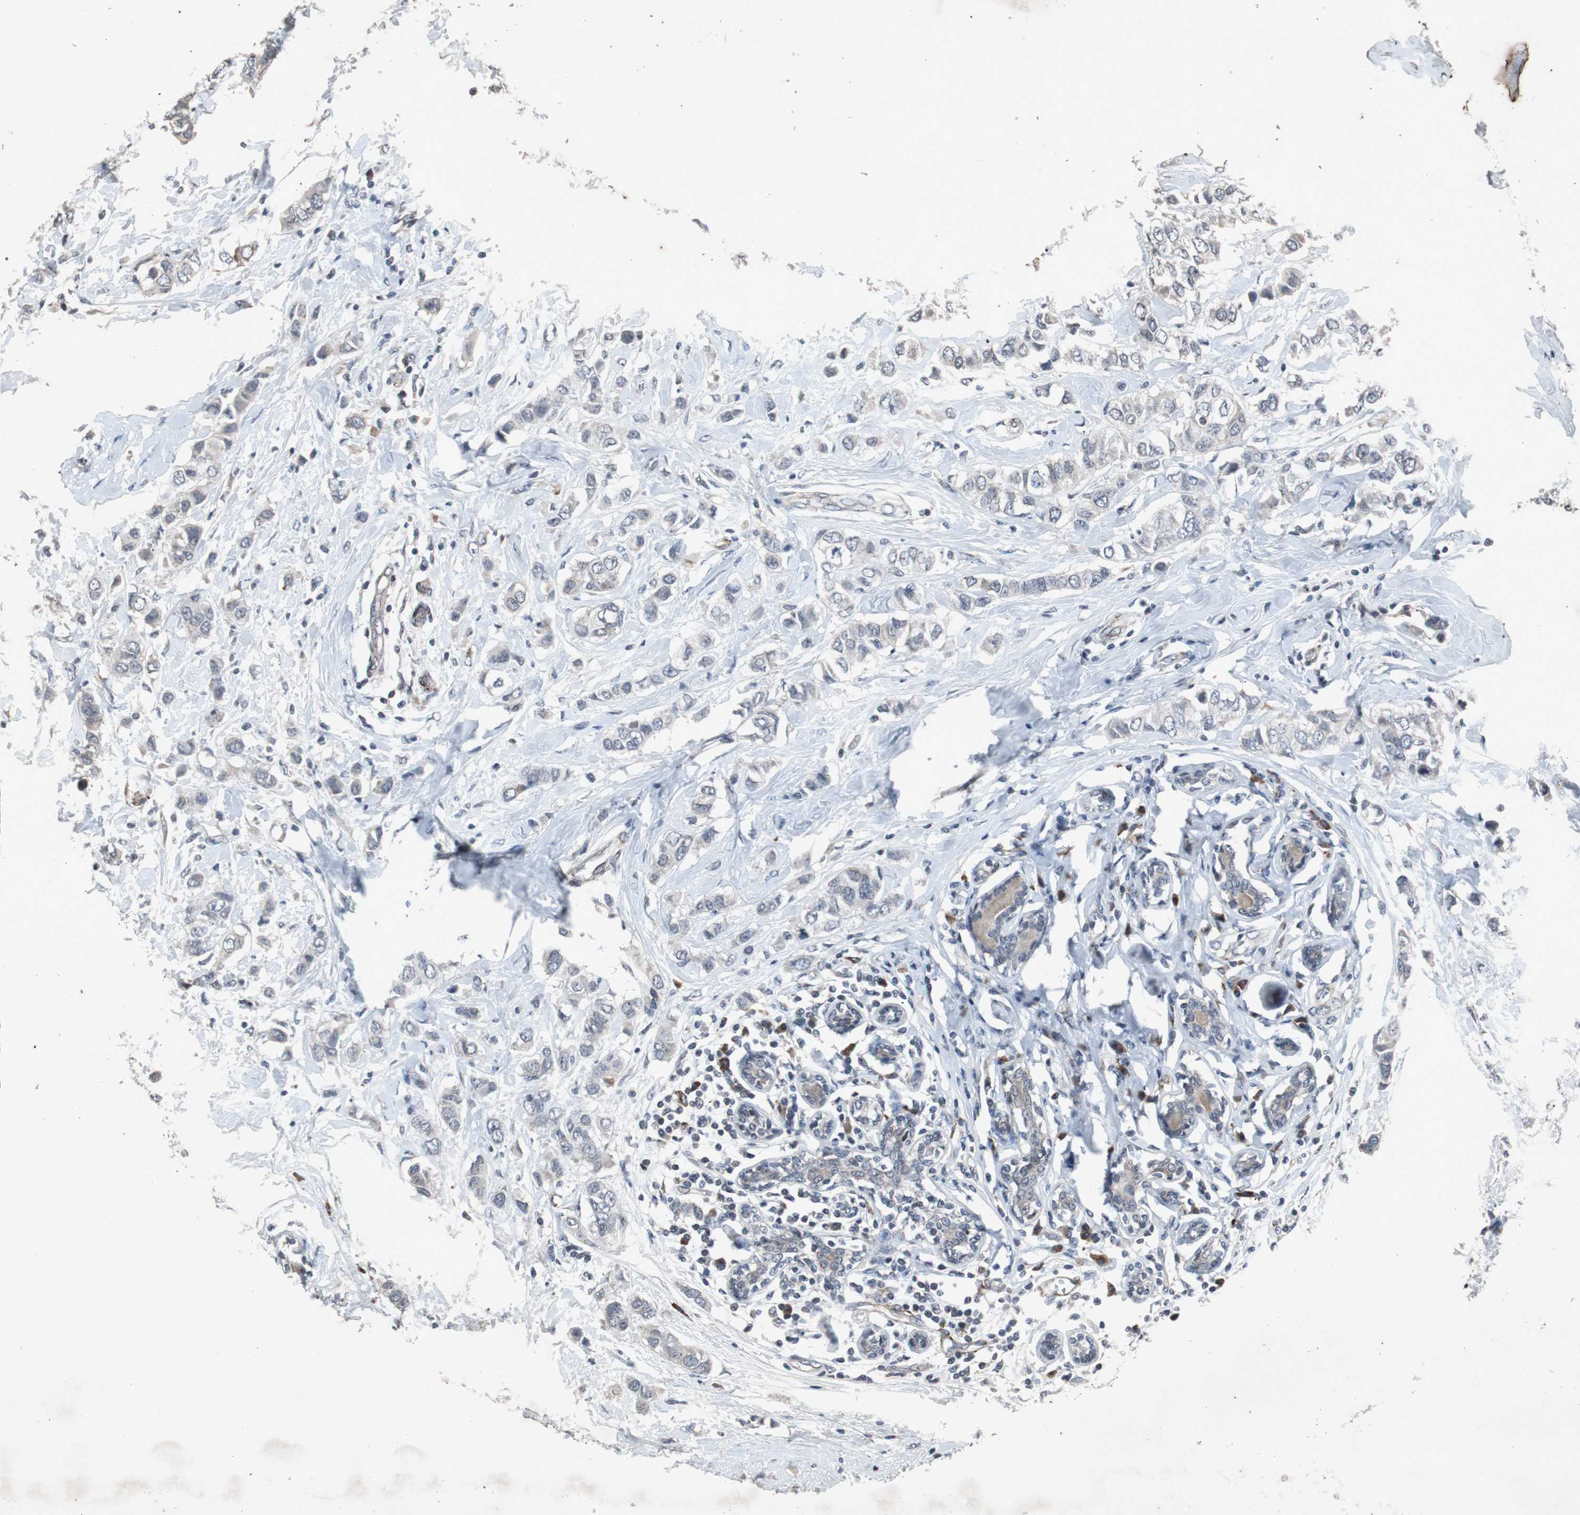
{"staining": {"intensity": "weak", "quantity": "<25%", "location": "cytoplasmic/membranous"}, "tissue": "breast cancer", "cell_type": "Tumor cells", "image_type": "cancer", "snomed": [{"axis": "morphology", "description": "Duct carcinoma"}, {"axis": "topography", "description": "Breast"}], "caption": "DAB (3,3'-diaminobenzidine) immunohistochemical staining of human breast invasive ductal carcinoma demonstrates no significant expression in tumor cells. Brightfield microscopy of immunohistochemistry stained with DAB (brown) and hematoxylin (blue), captured at high magnification.", "gene": "CRADD", "patient": {"sex": "female", "age": 50}}